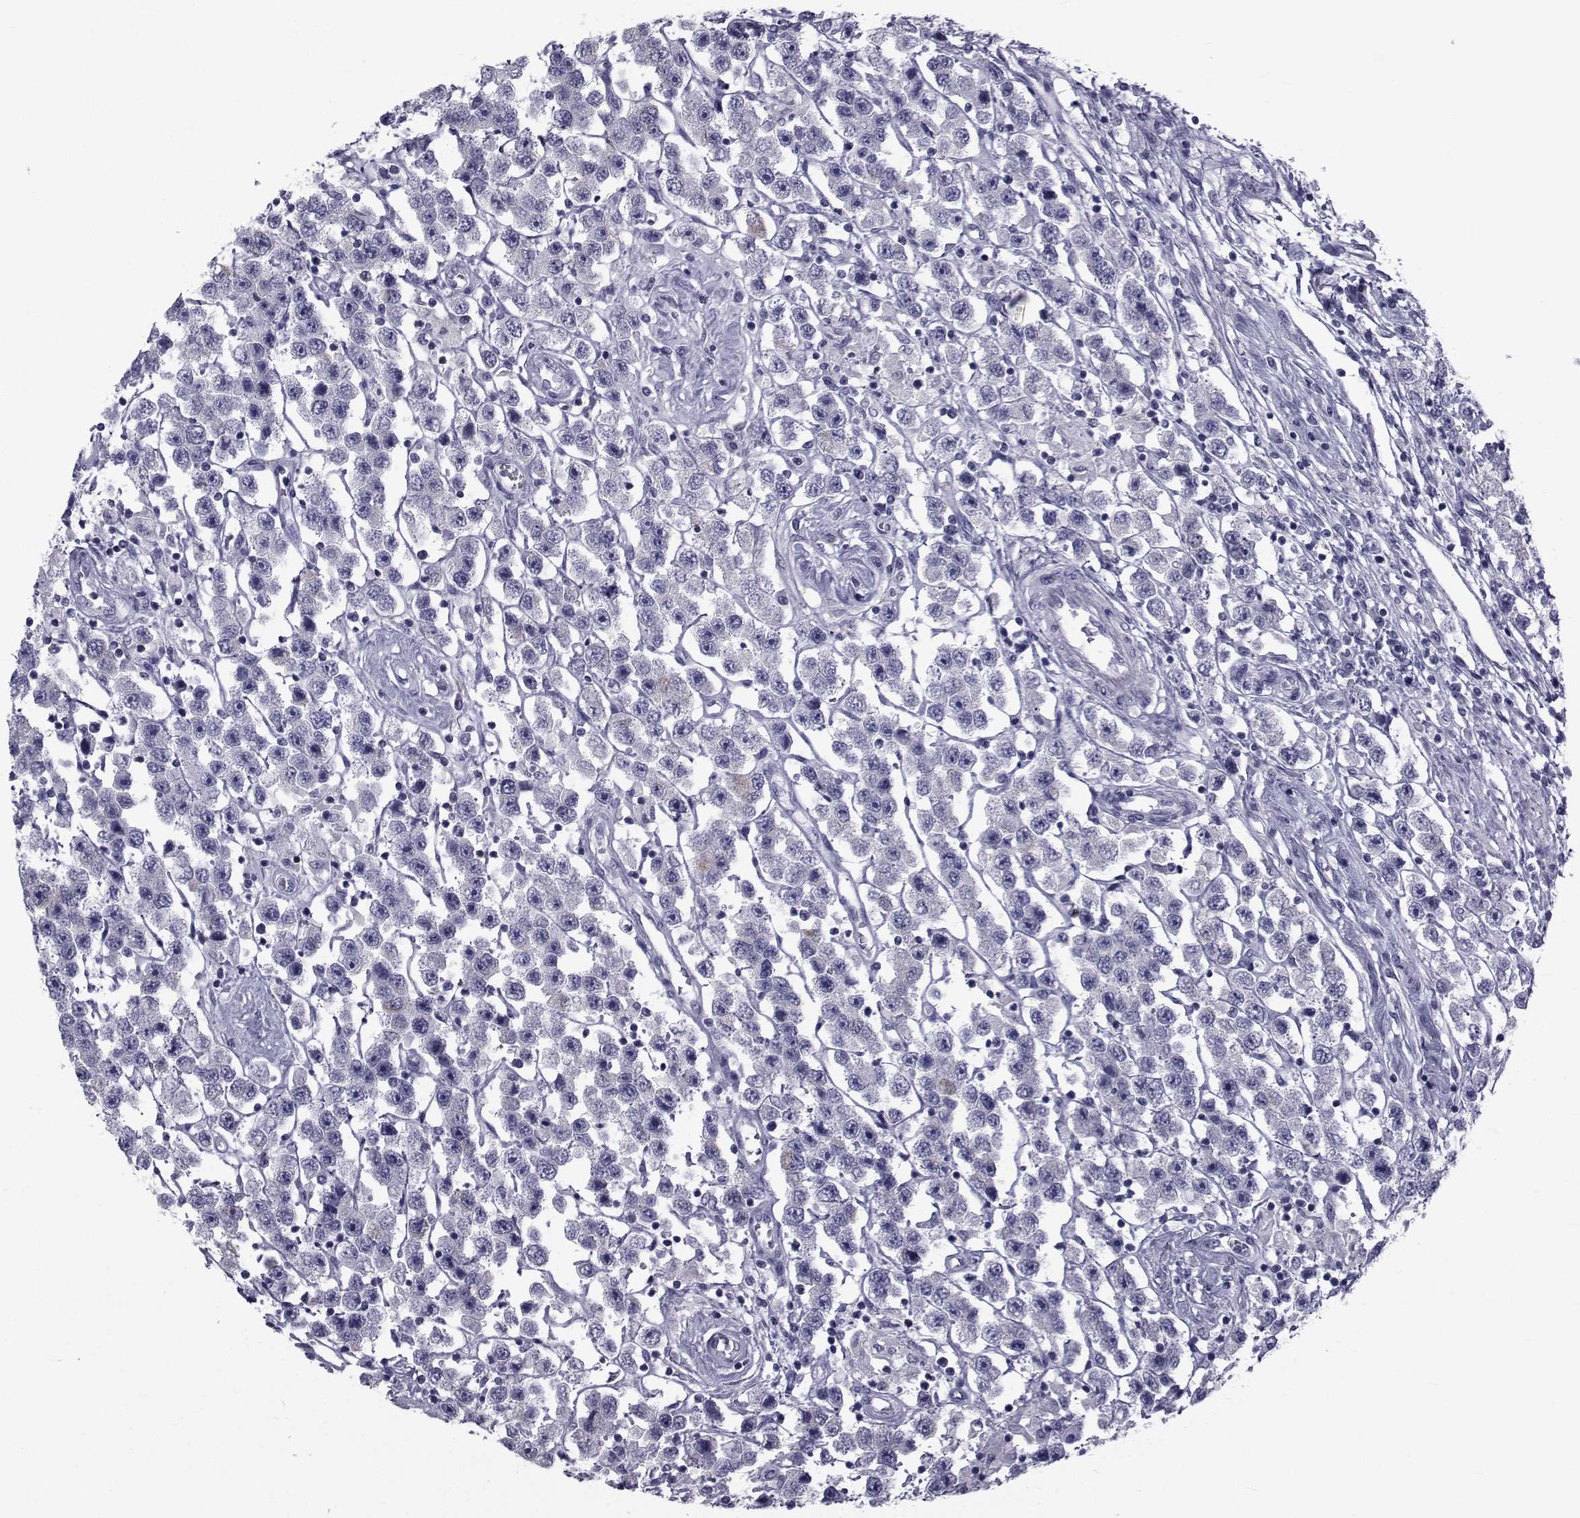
{"staining": {"intensity": "negative", "quantity": "none", "location": "none"}, "tissue": "testis cancer", "cell_type": "Tumor cells", "image_type": "cancer", "snomed": [{"axis": "morphology", "description": "Seminoma, NOS"}, {"axis": "topography", "description": "Testis"}], "caption": "There is no significant expression in tumor cells of seminoma (testis).", "gene": "FDXR", "patient": {"sex": "male", "age": 45}}